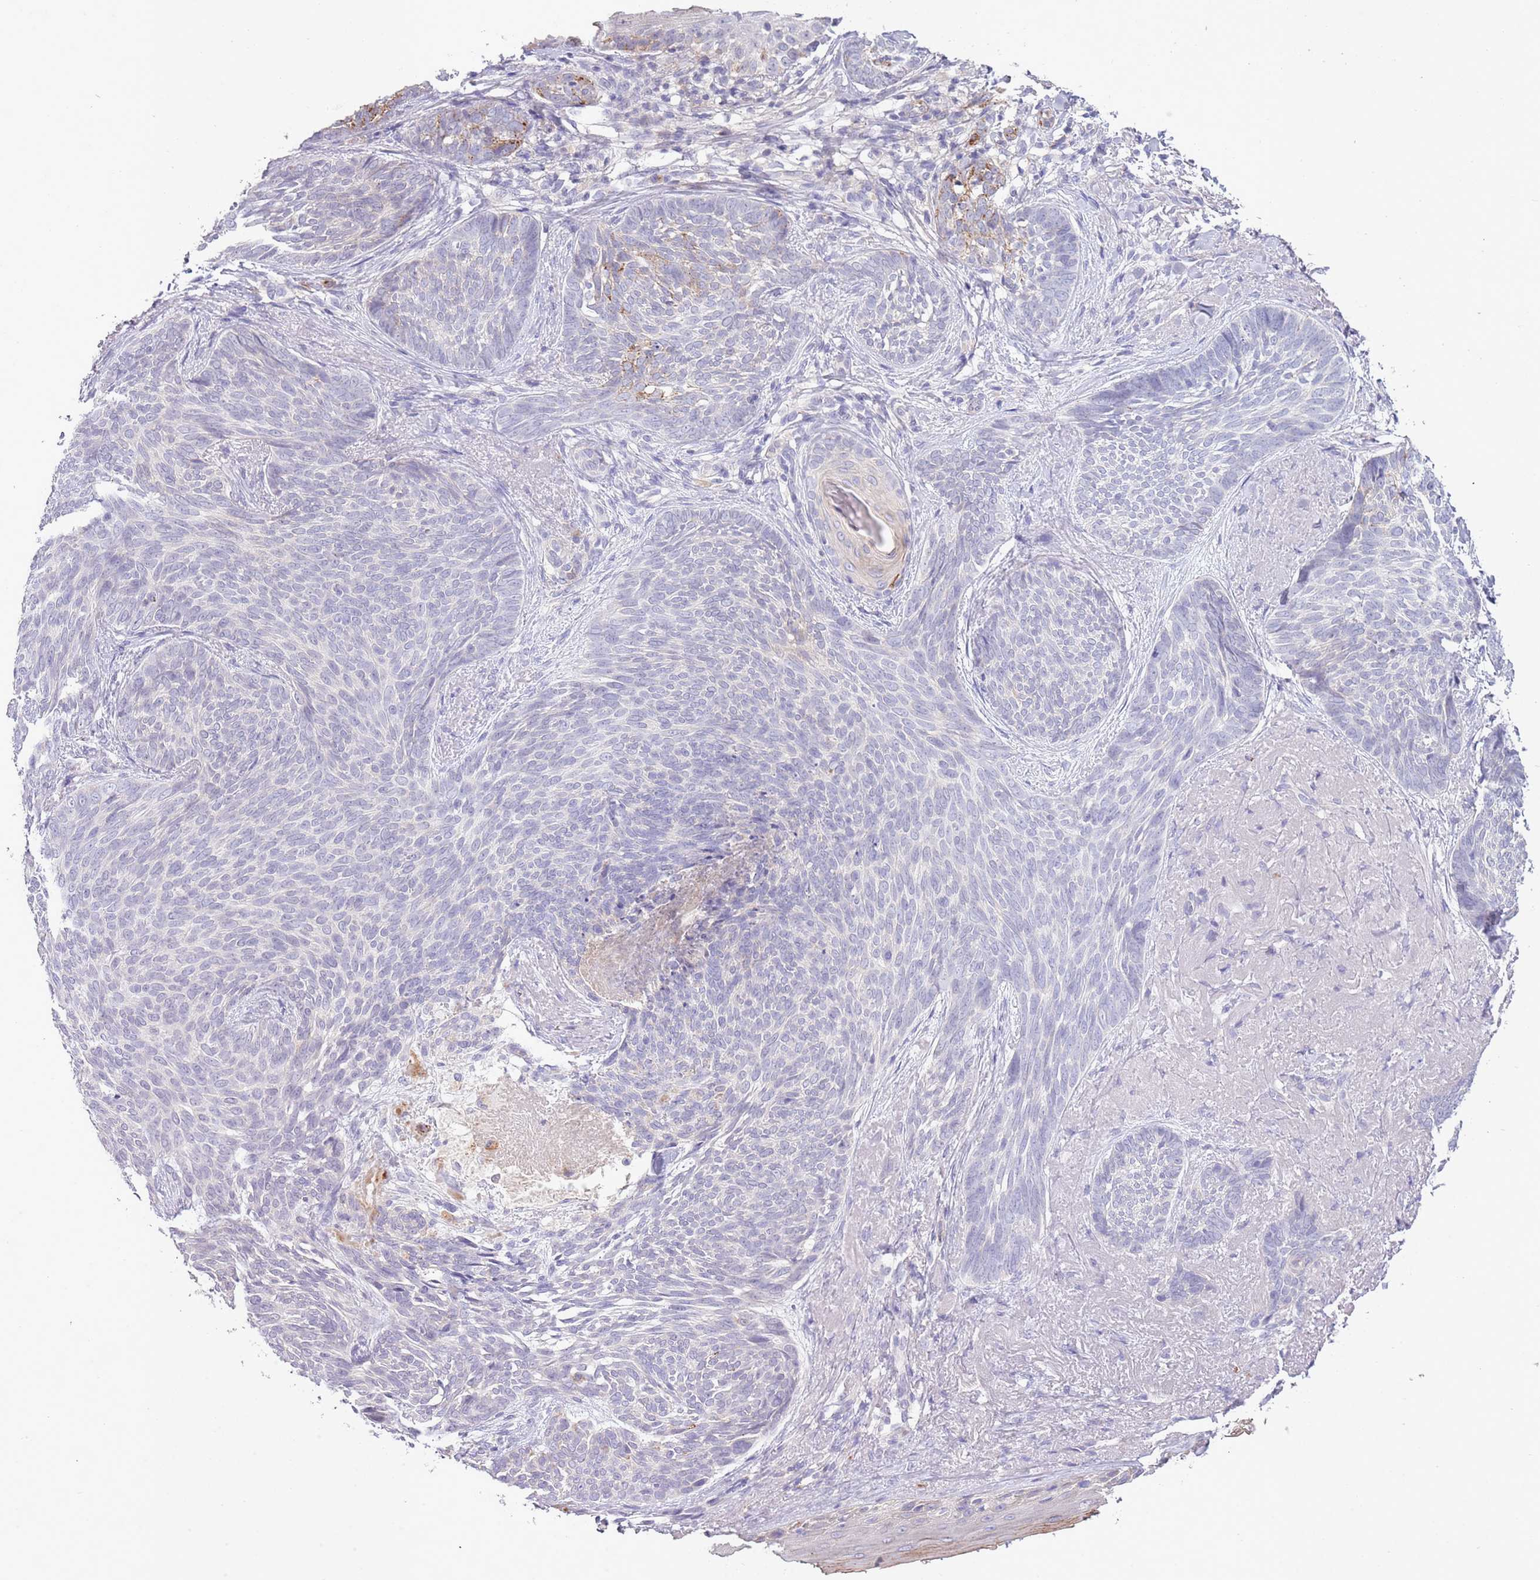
{"staining": {"intensity": "negative", "quantity": "none", "location": "none"}, "tissue": "skin cancer", "cell_type": "Tumor cells", "image_type": "cancer", "snomed": [{"axis": "morphology", "description": "Basal cell carcinoma"}, {"axis": "topography", "description": "Skin"}], "caption": "This is a histopathology image of IHC staining of skin basal cell carcinoma, which shows no staining in tumor cells.", "gene": "ABHD17A", "patient": {"sex": "female", "age": 86}}